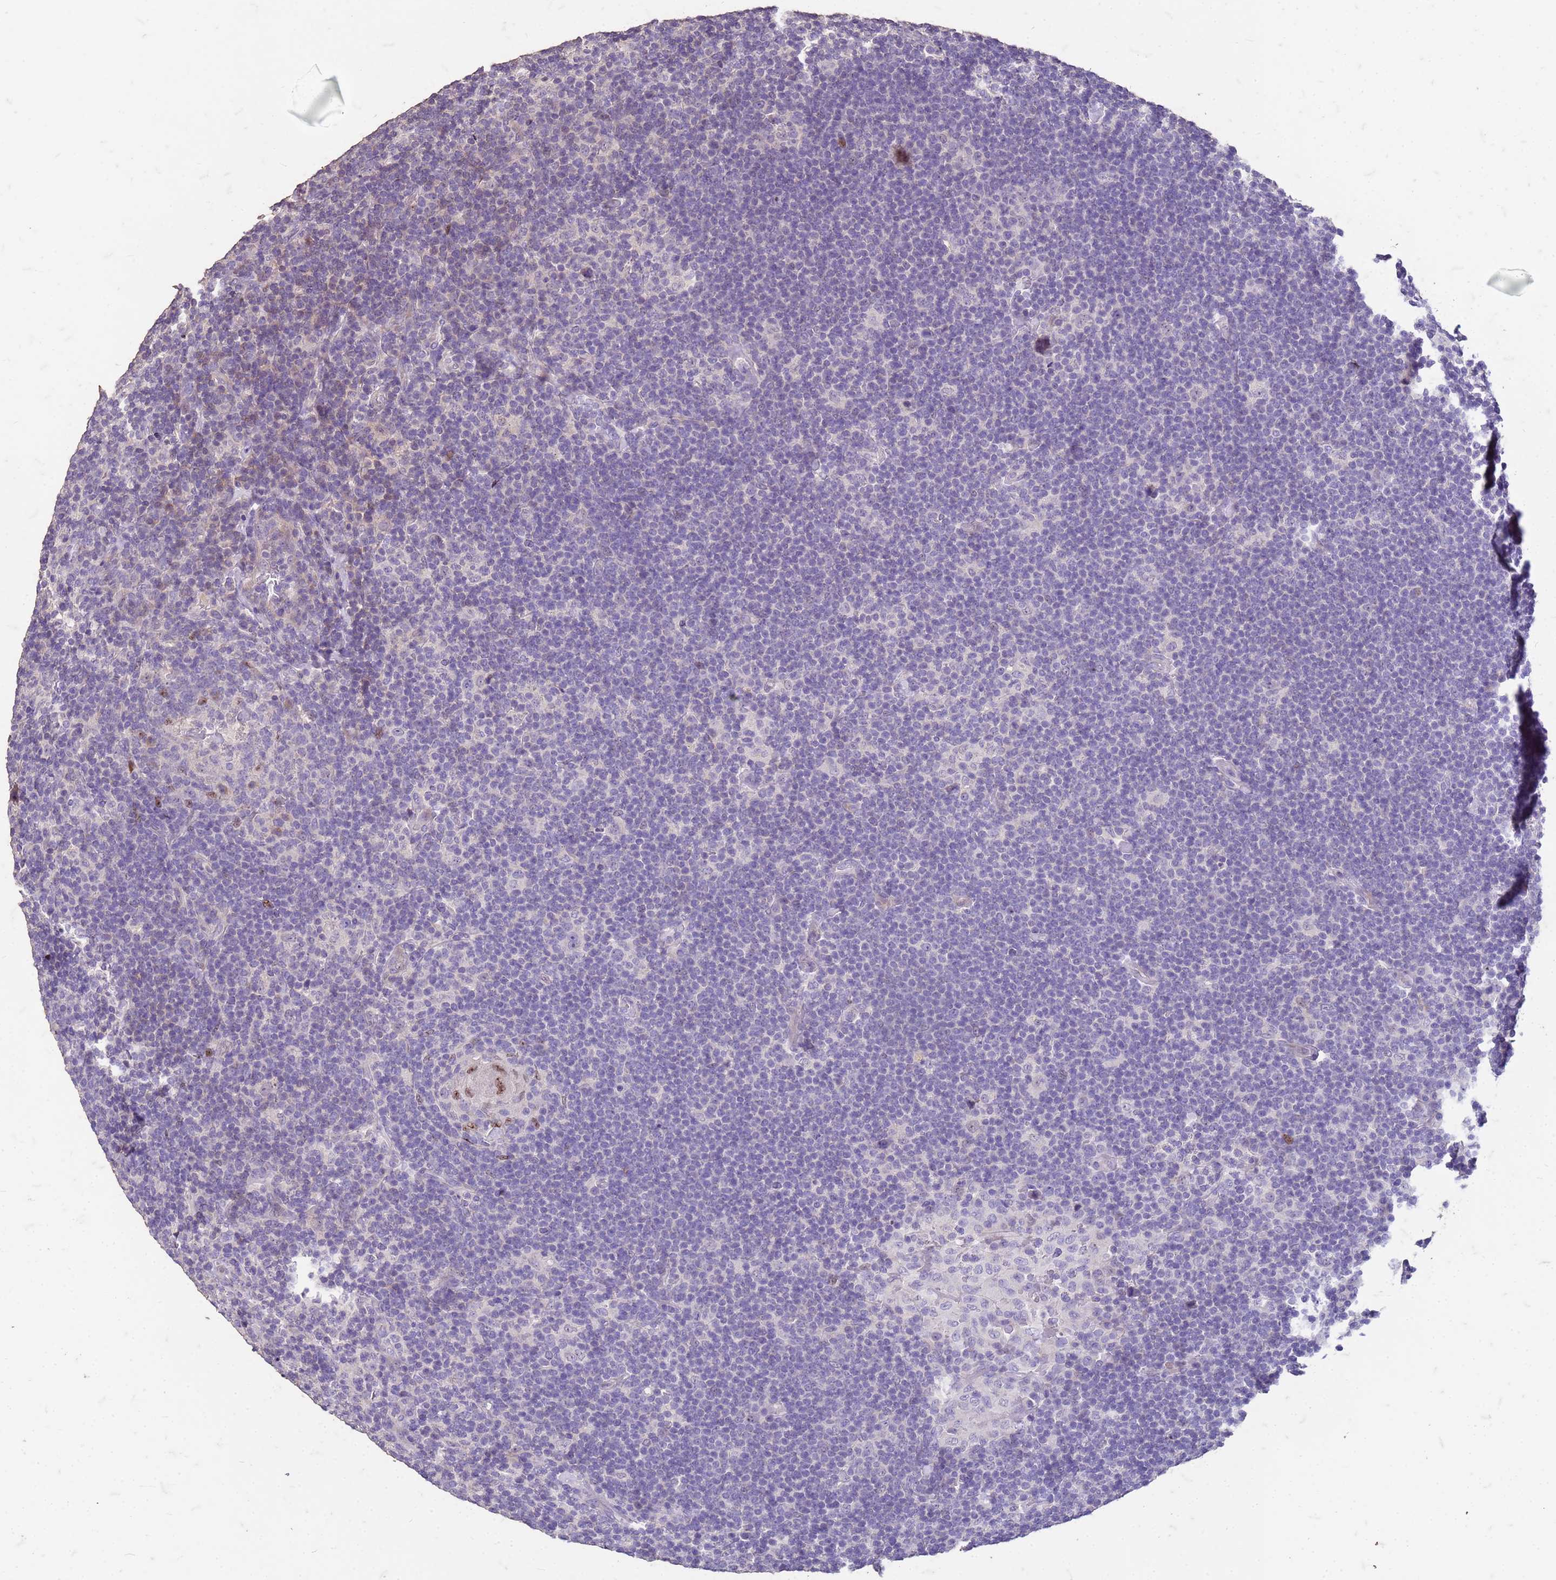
{"staining": {"intensity": "negative", "quantity": "none", "location": "none"}, "tissue": "lymphoma", "cell_type": "Tumor cells", "image_type": "cancer", "snomed": [{"axis": "morphology", "description": "Hodgkin's disease, NOS"}, {"axis": "topography", "description": "Lymph node"}], "caption": "The micrograph demonstrates no staining of tumor cells in lymphoma. (Stains: DAB immunohistochemistry (IHC) with hematoxylin counter stain, Microscopy: brightfield microscopy at high magnification).", "gene": "FAM184B", "patient": {"sex": "female", "age": 57}}